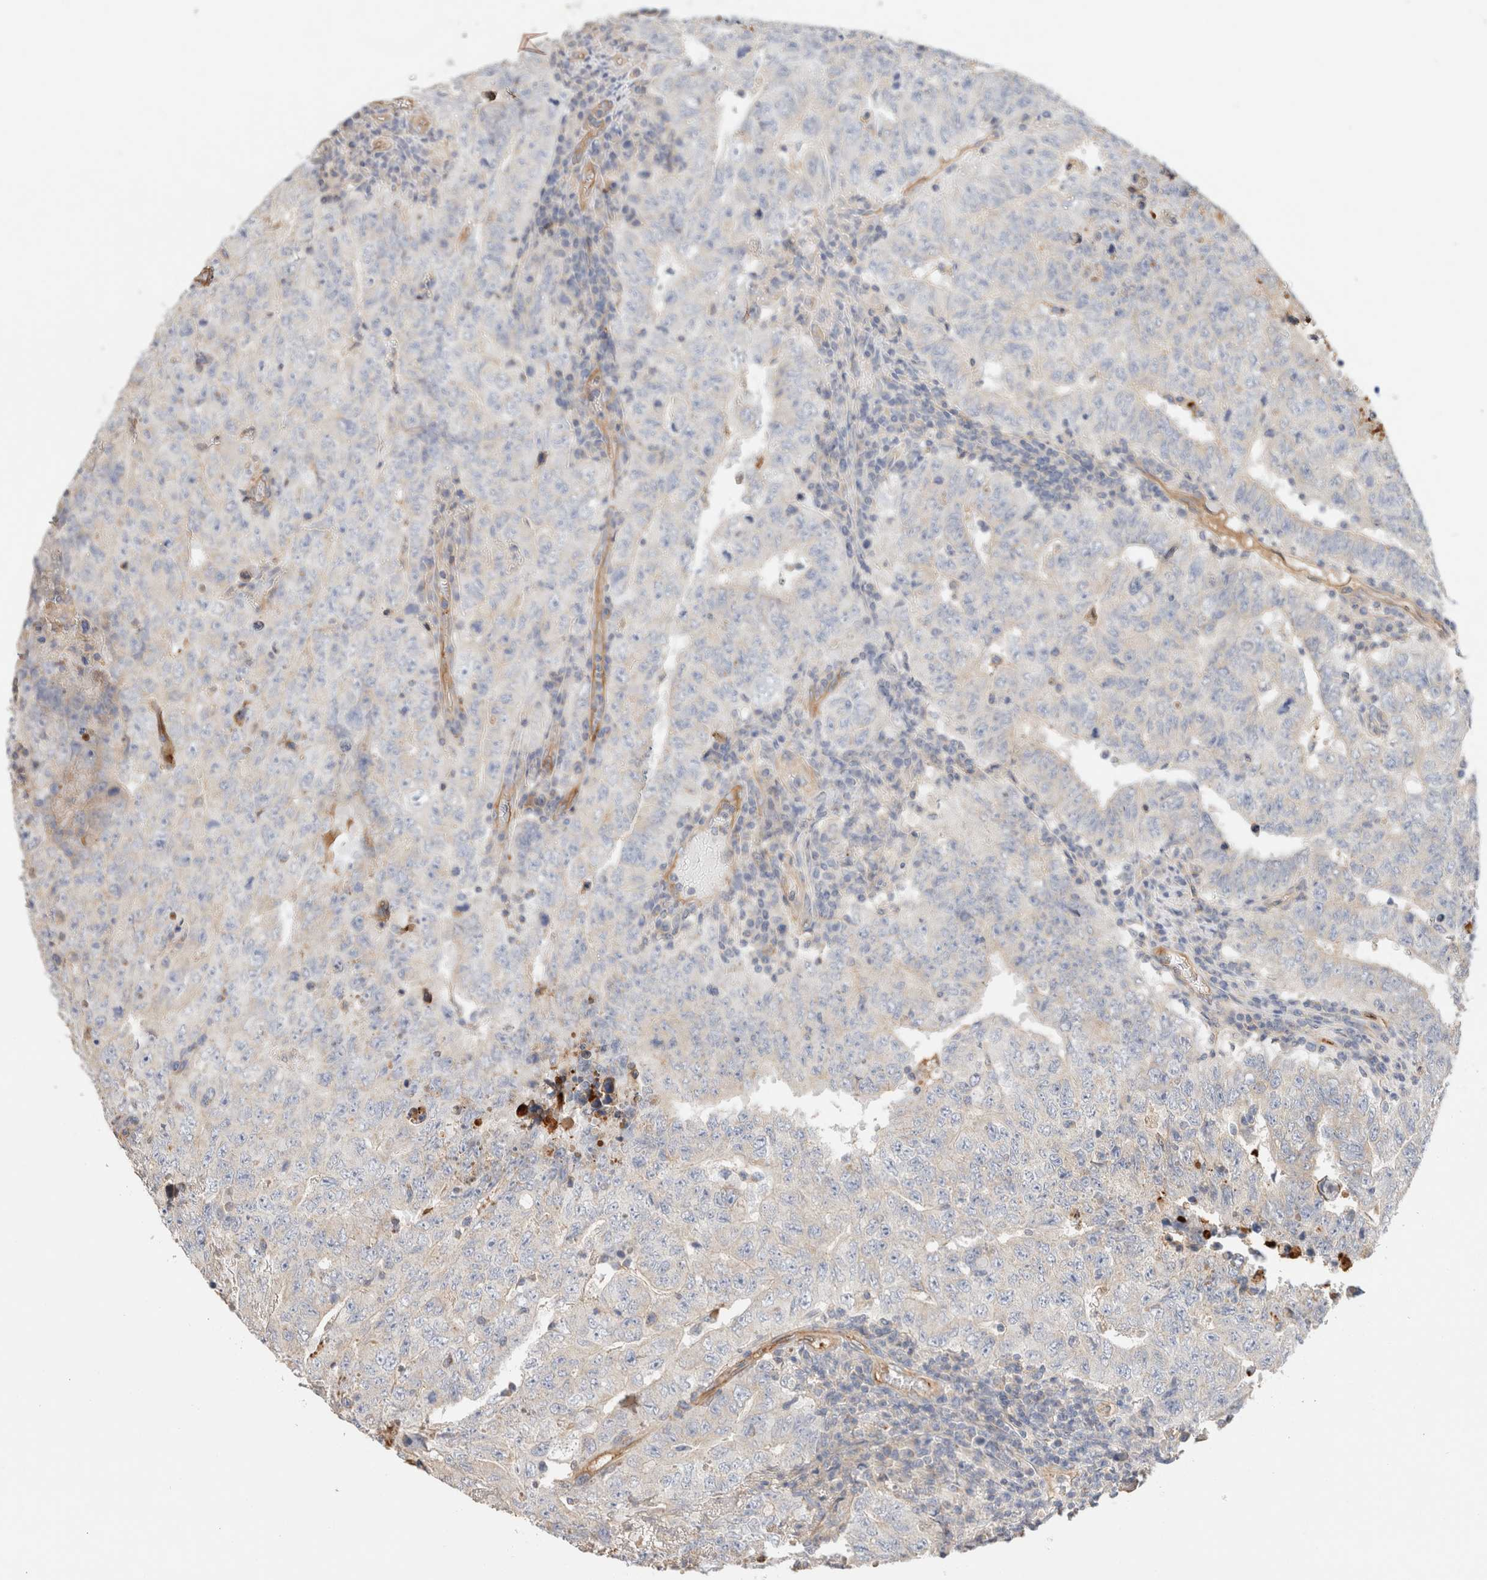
{"staining": {"intensity": "negative", "quantity": "none", "location": "none"}, "tissue": "testis cancer", "cell_type": "Tumor cells", "image_type": "cancer", "snomed": [{"axis": "morphology", "description": "Carcinoma, Embryonal, NOS"}, {"axis": "topography", "description": "Testis"}], "caption": "This micrograph is of testis cancer stained with IHC to label a protein in brown with the nuclei are counter-stained blue. There is no expression in tumor cells.", "gene": "PROS1", "patient": {"sex": "male", "age": 26}}